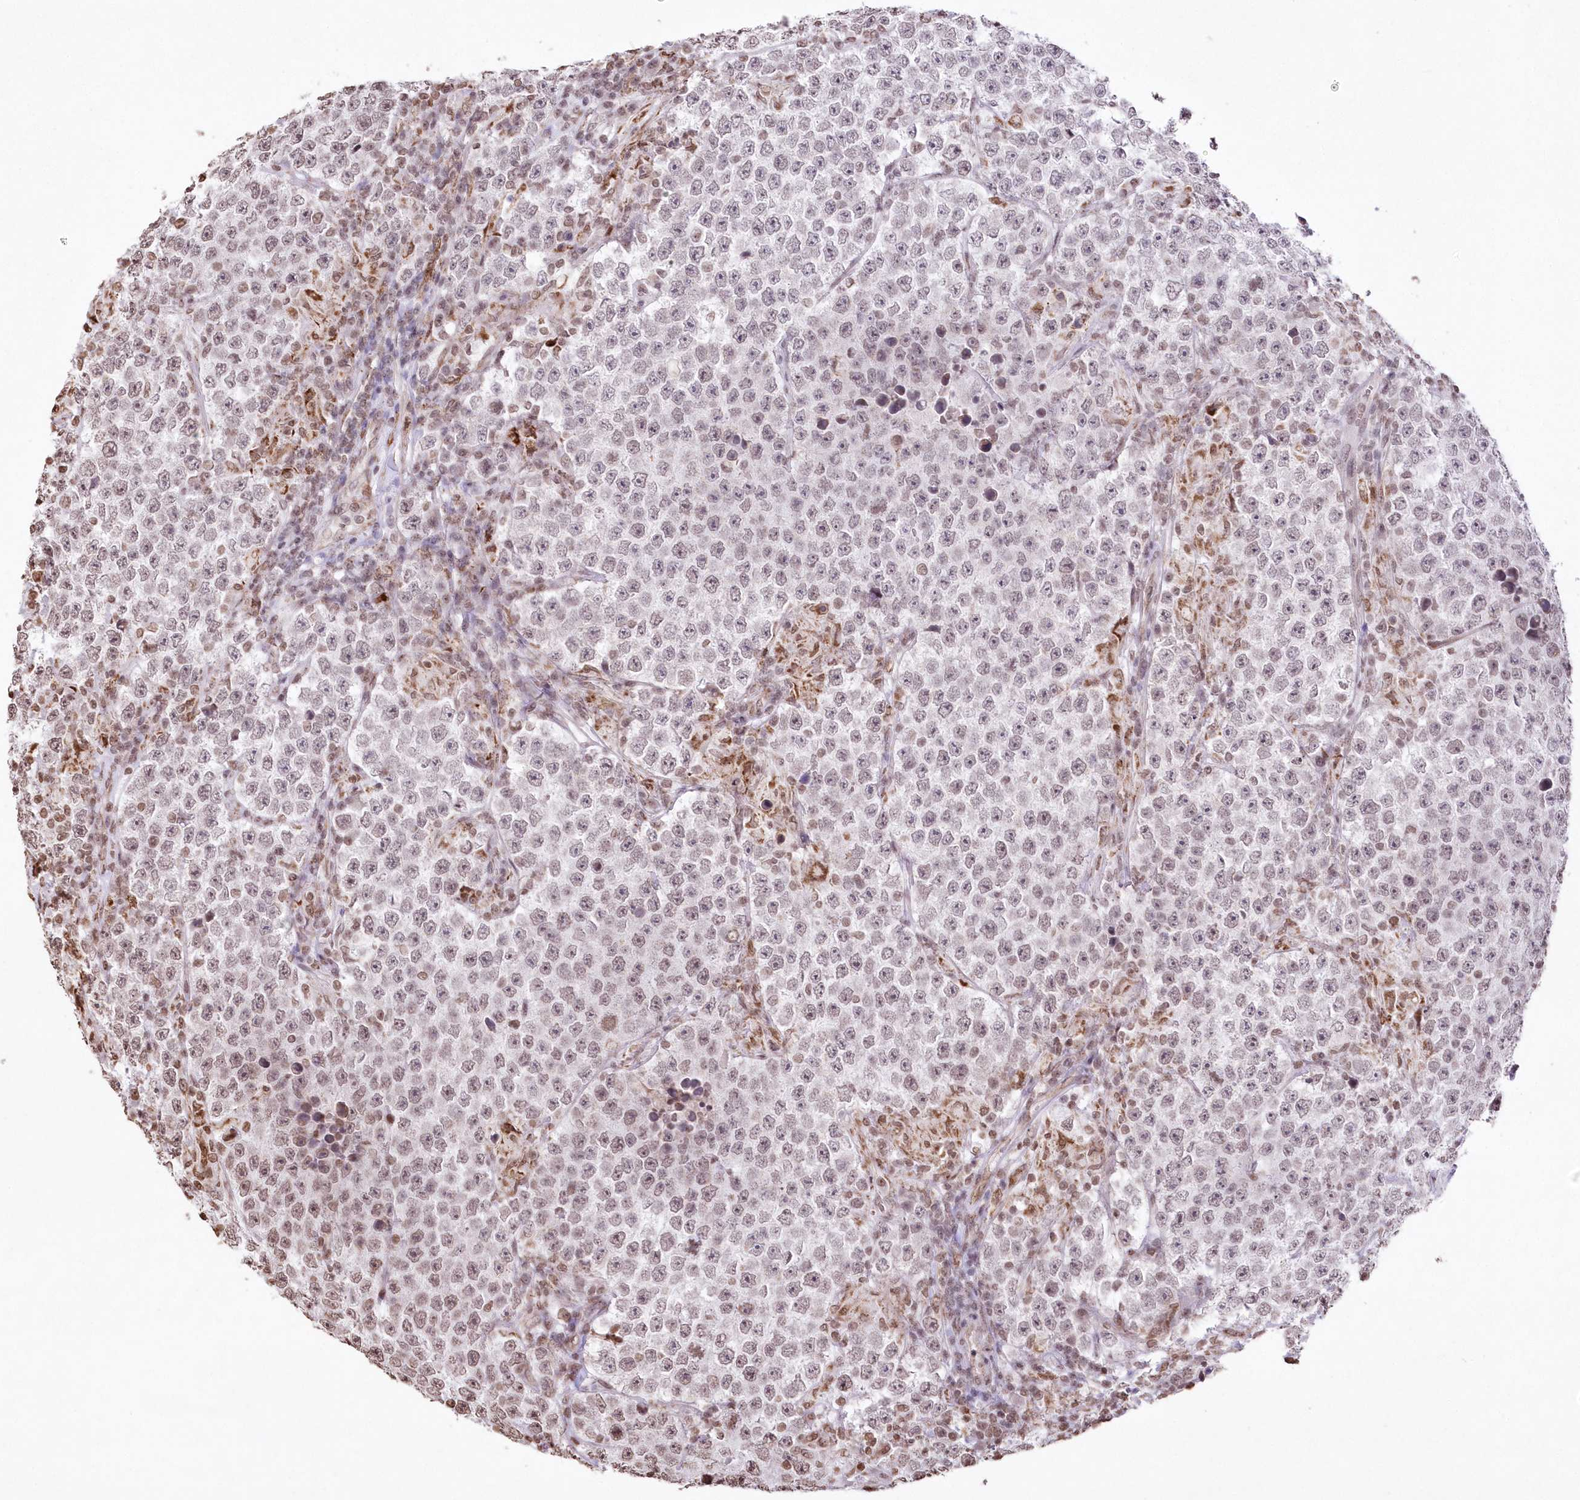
{"staining": {"intensity": "negative", "quantity": "none", "location": "none"}, "tissue": "testis cancer", "cell_type": "Tumor cells", "image_type": "cancer", "snomed": [{"axis": "morphology", "description": "Normal tissue, NOS"}, {"axis": "morphology", "description": "Urothelial carcinoma, High grade"}, {"axis": "morphology", "description": "Seminoma, NOS"}, {"axis": "morphology", "description": "Carcinoma, Embryonal, NOS"}, {"axis": "topography", "description": "Urinary bladder"}, {"axis": "topography", "description": "Testis"}], "caption": "This histopathology image is of testis cancer (urothelial carcinoma (high-grade)) stained with IHC to label a protein in brown with the nuclei are counter-stained blue. There is no expression in tumor cells. Brightfield microscopy of IHC stained with DAB (3,3'-diaminobenzidine) (brown) and hematoxylin (blue), captured at high magnification.", "gene": "RBM27", "patient": {"sex": "male", "age": 41}}